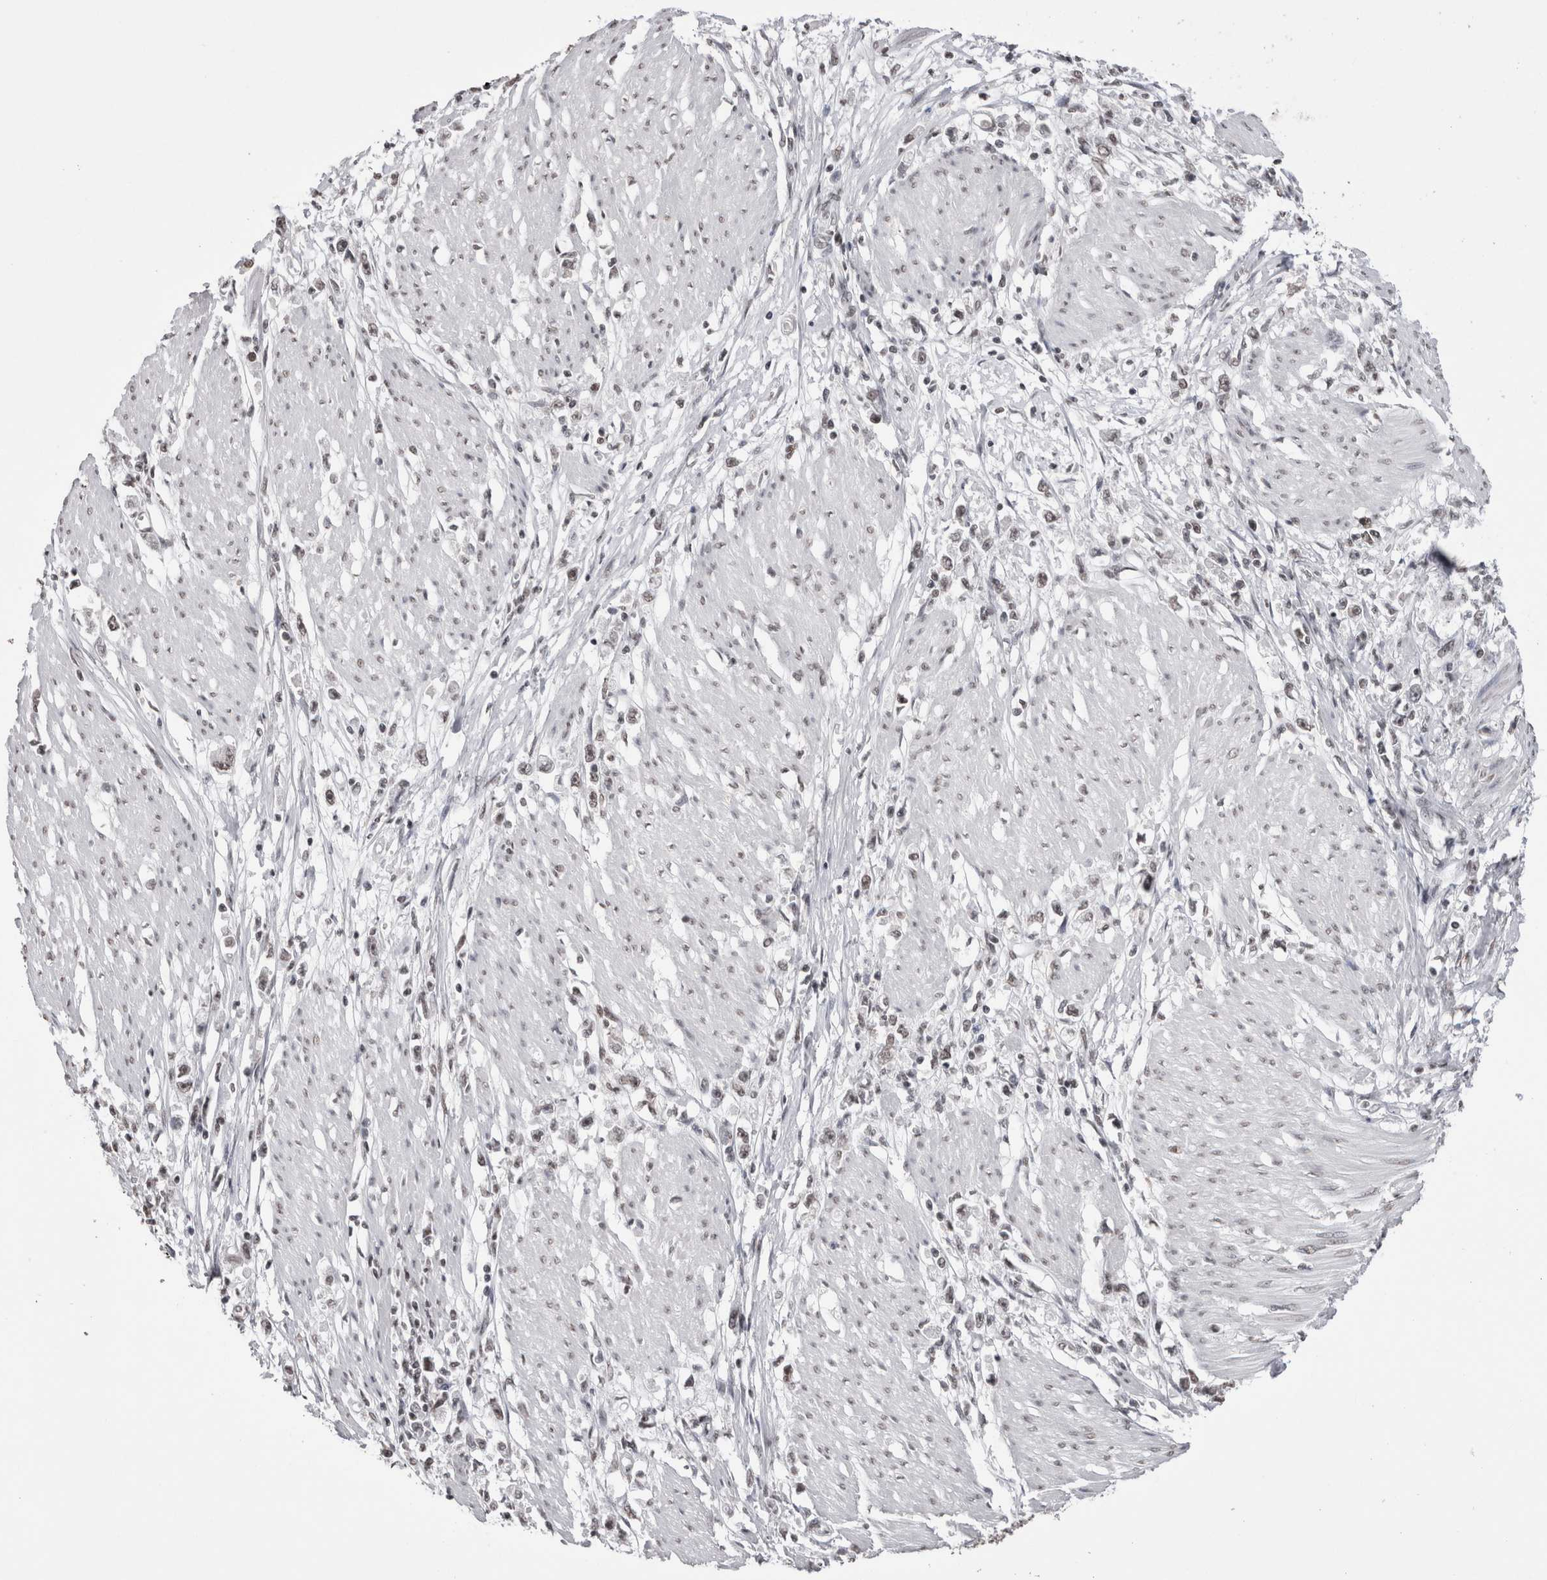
{"staining": {"intensity": "weak", "quantity": ">75%", "location": "nuclear"}, "tissue": "stomach cancer", "cell_type": "Tumor cells", "image_type": "cancer", "snomed": [{"axis": "morphology", "description": "Adenocarcinoma, NOS"}, {"axis": "topography", "description": "Stomach"}], "caption": "High-power microscopy captured an immunohistochemistry (IHC) histopathology image of stomach adenocarcinoma, revealing weak nuclear positivity in approximately >75% of tumor cells. The staining was performed using DAB (3,3'-diaminobenzidine), with brown indicating positive protein expression. Nuclei are stained blue with hematoxylin.", "gene": "SMC1A", "patient": {"sex": "female", "age": 59}}